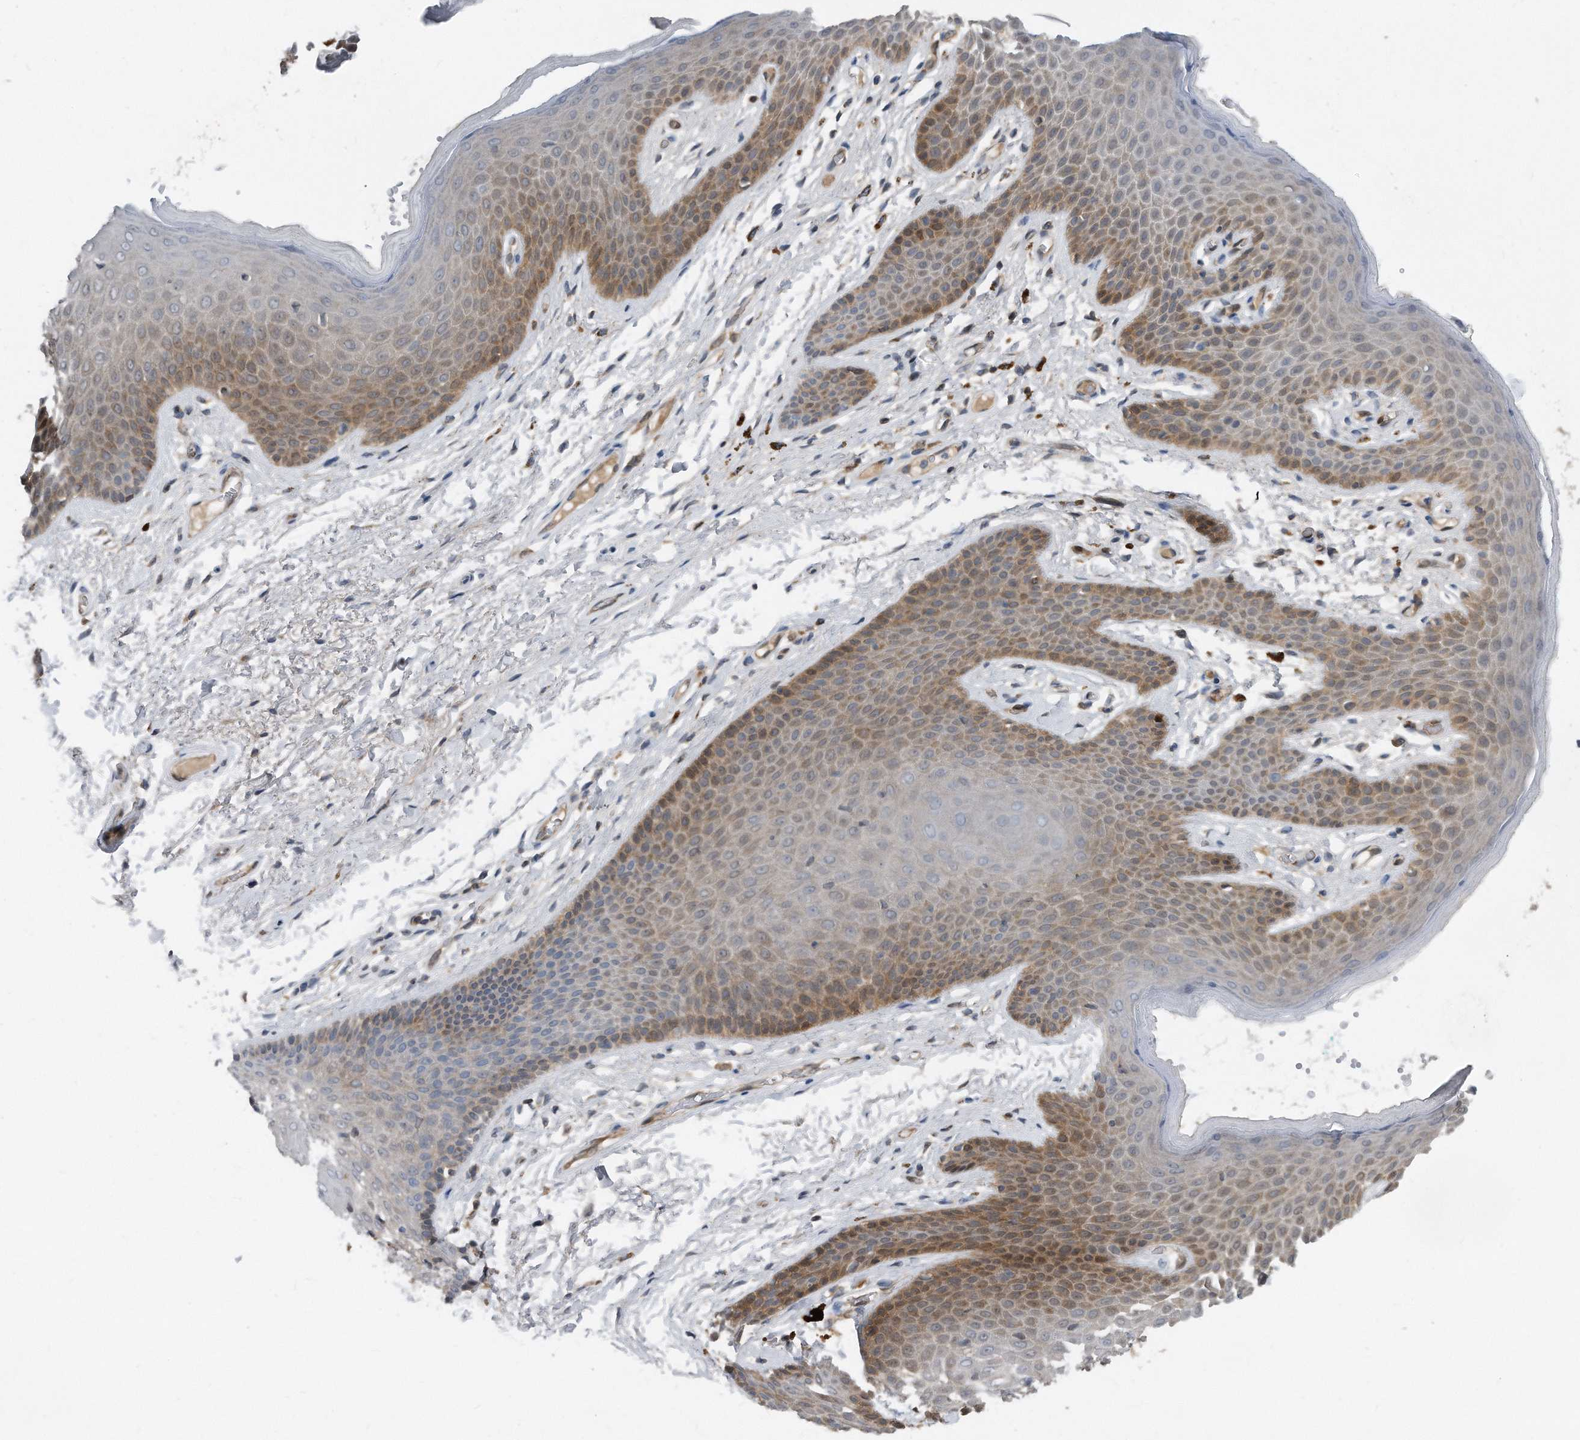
{"staining": {"intensity": "moderate", "quantity": "25%-75%", "location": "cytoplasmic/membranous"}, "tissue": "skin", "cell_type": "Epidermal cells", "image_type": "normal", "snomed": [{"axis": "morphology", "description": "Normal tissue, NOS"}, {"axis": "topography", "description": "Anal"}], "caption": "Epidermal cells reveal medium levels of moderate cytoplasmic/membranous staining in approximately 25%-75% of cells in normal skin.", "gene": "MAP2K6", "patient": {"sex": "male", "age": 74}}